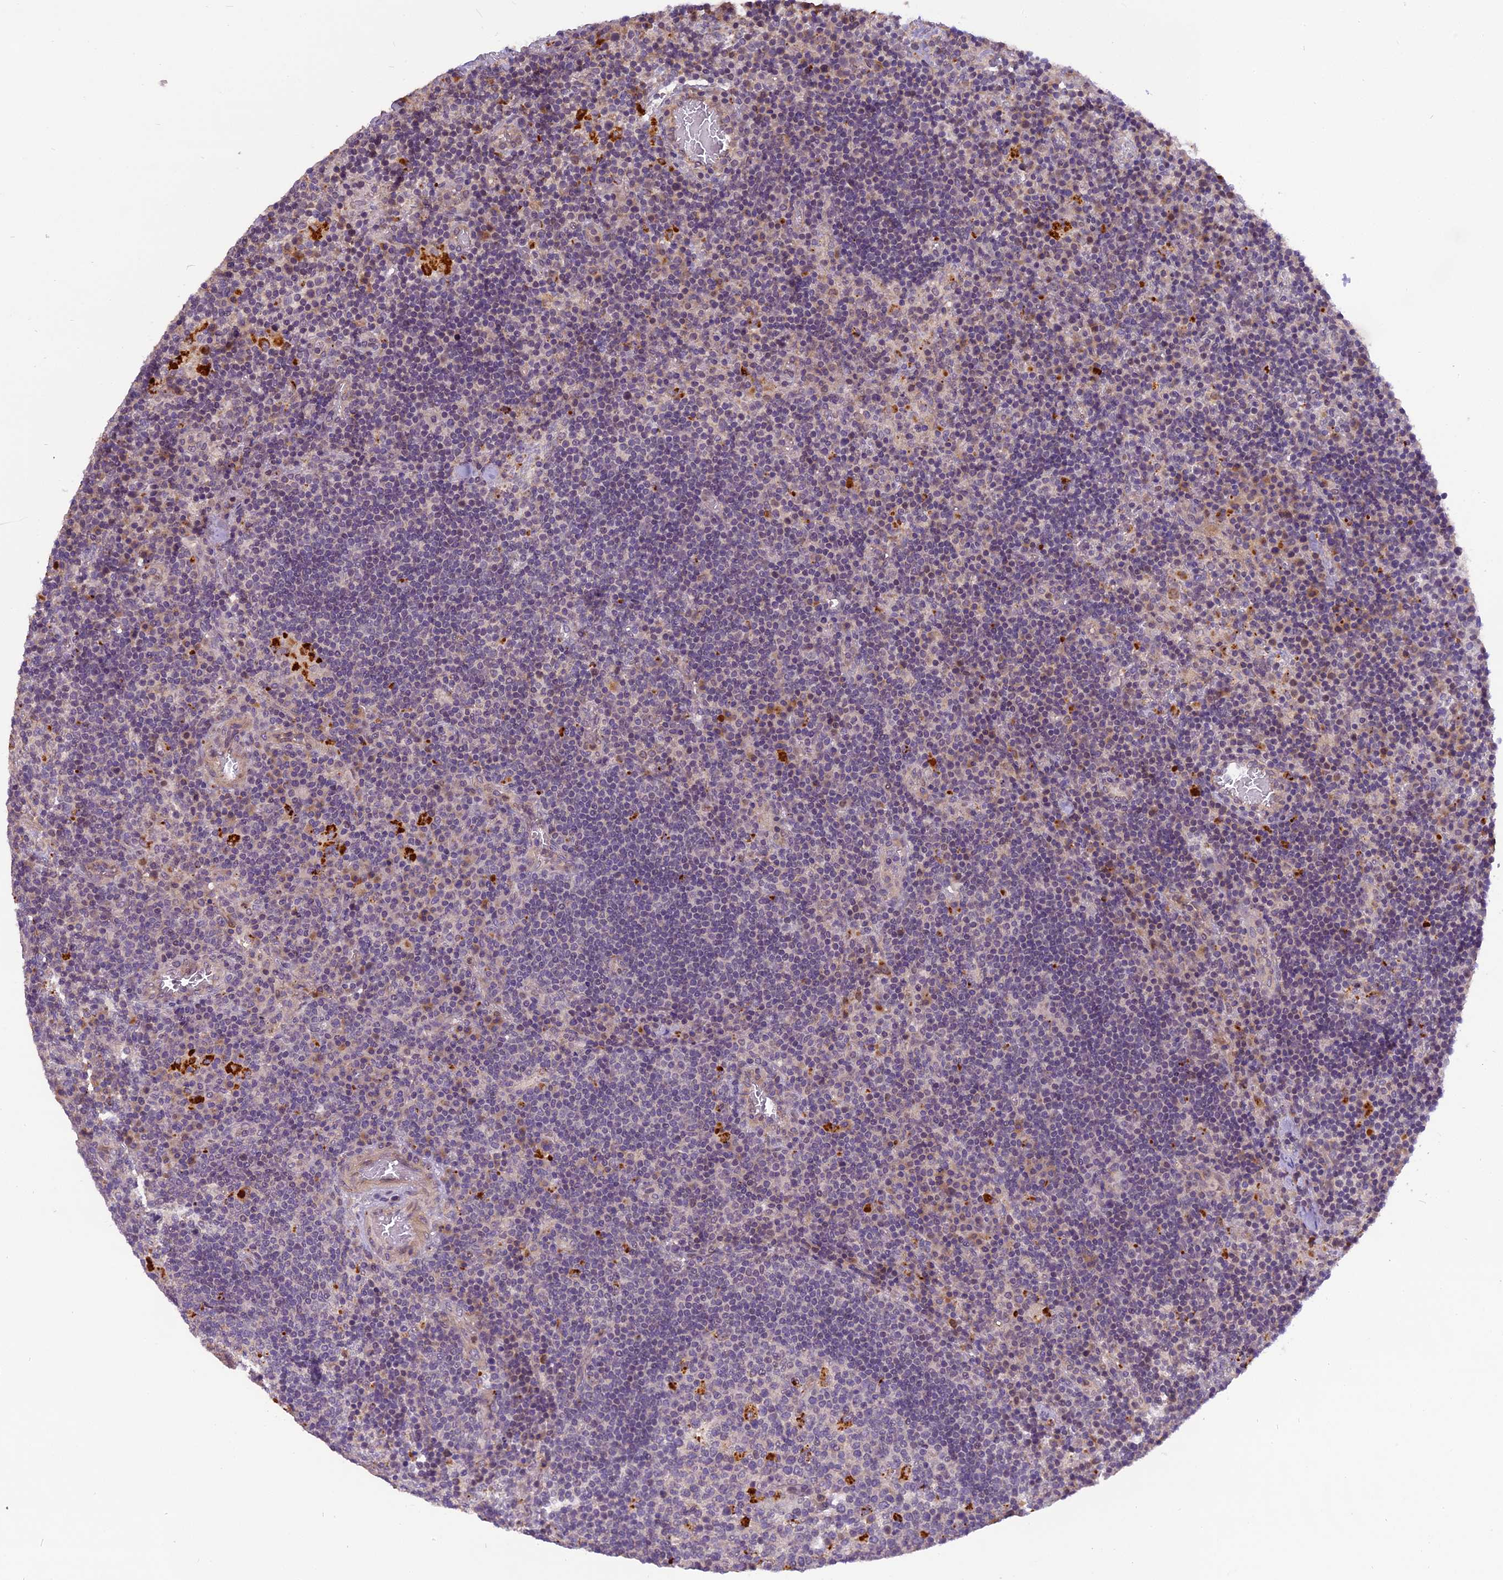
{"staining": {"intensity": "strong", "quantity": "<25%", "location": "cytoplasmic/membranous"}, "tissue": "lymph node", "cell_type": "Germinal center cells", "image_type": "normal", "snomed": [{"axis": "morphology", "description": "Normal tissue, NOS"}, {"axis": "topography", "description": "Lymph node"}], "caption": "A high-resolution photomicrograph shows IHC staining of normal lymph node, which shows strong cytoplasmic/membranous staining in approximately <25% of germinal center cells.", "gene": "FNIP2", "patient": {"sex": "male", "age": 58}}